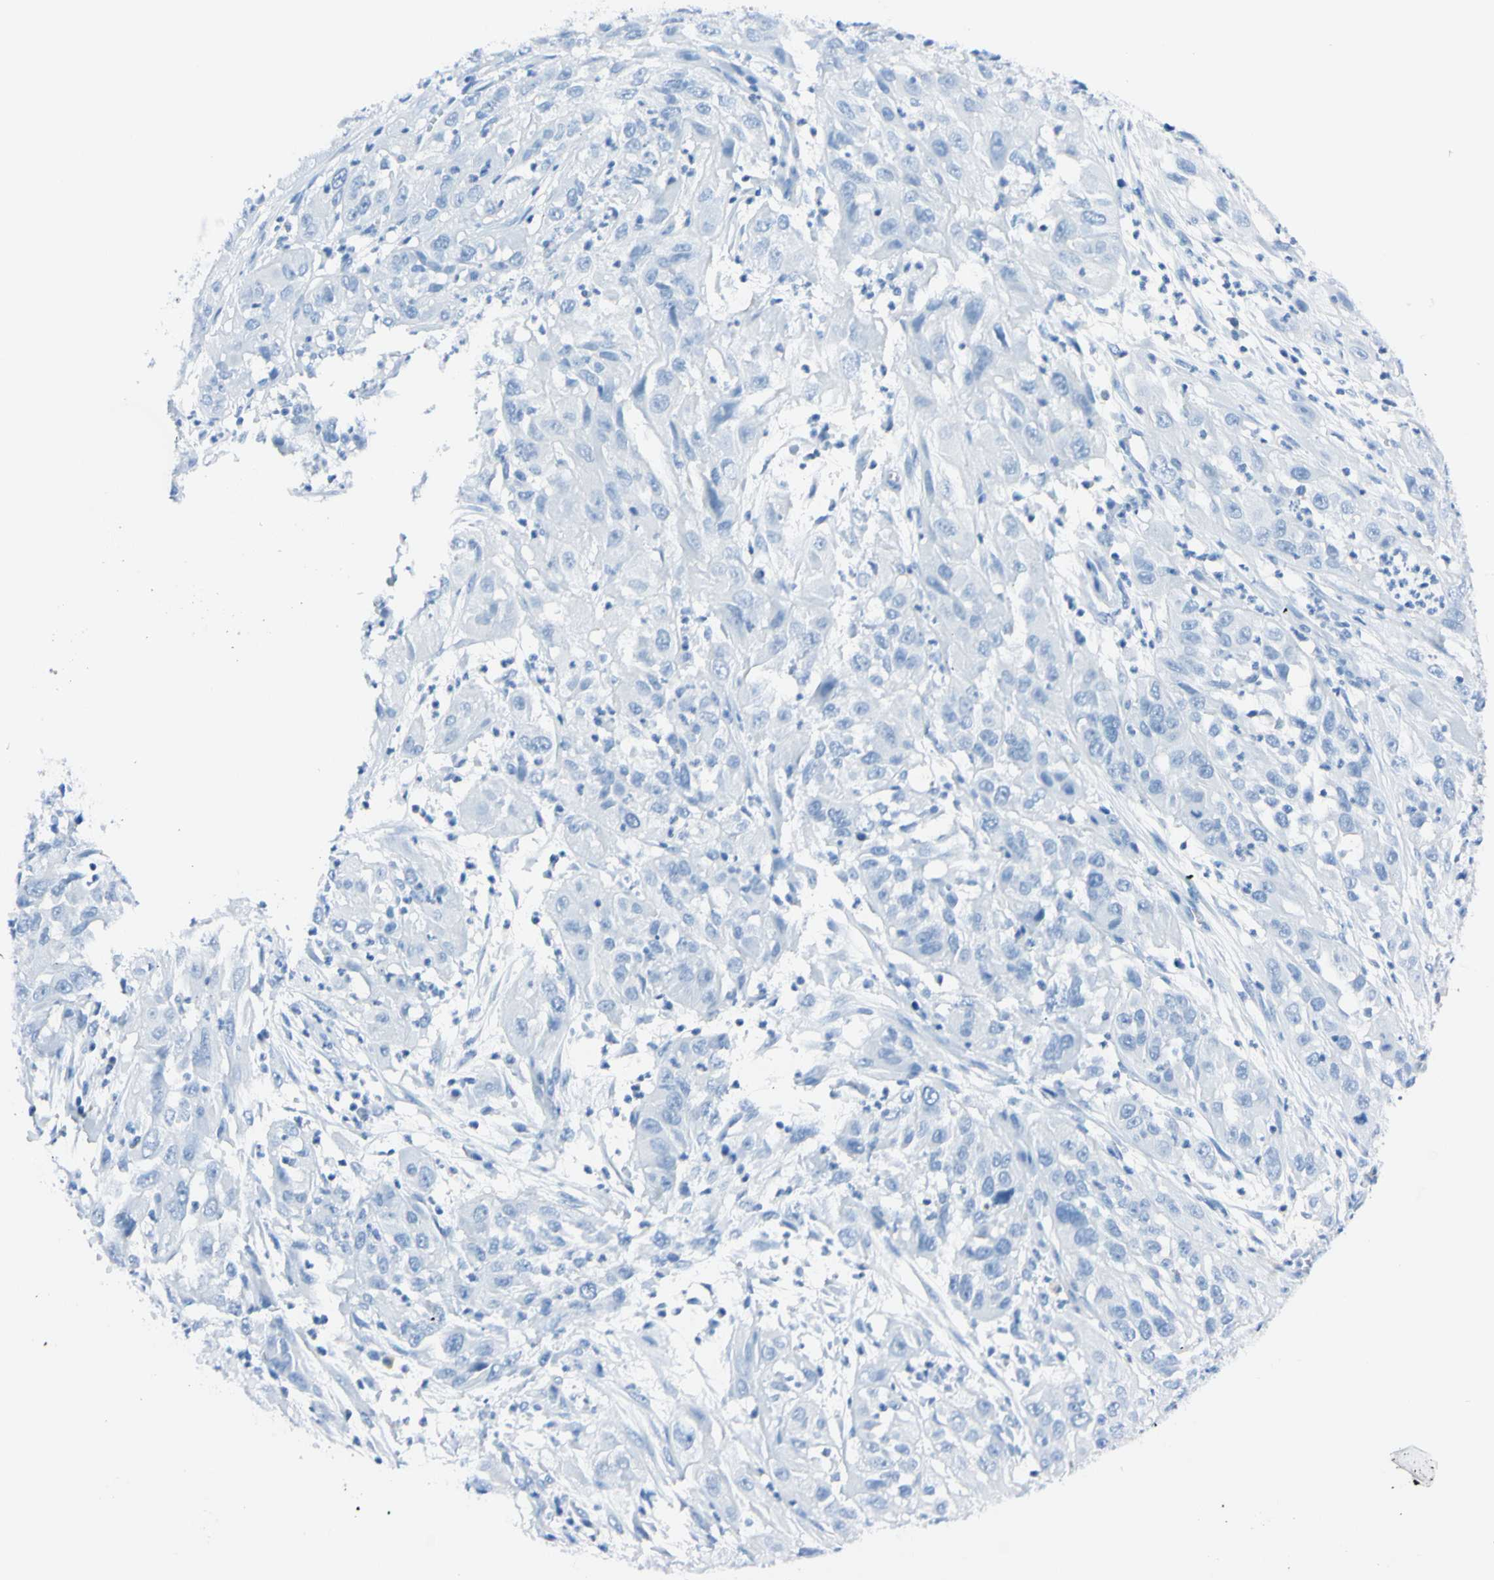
{"staining": {"intensity": "negative", "quantity": "none", "location": "none"}, "tissue": "cervical cancer", "cell_type": "Tumor cells", "image_type": "cancer", "snomed": [{"axis": "morphology", "description": "Squamous cell carcinoma, NOS"}, {"axis": "topography", "description": "Cervix"}], "caption": "Immunohistochemical staining of human cervical cancer reveals no significant positivity in tumor cells.", "gene": "FOLH1", "patient": {"sex": "female", "age": 32}}